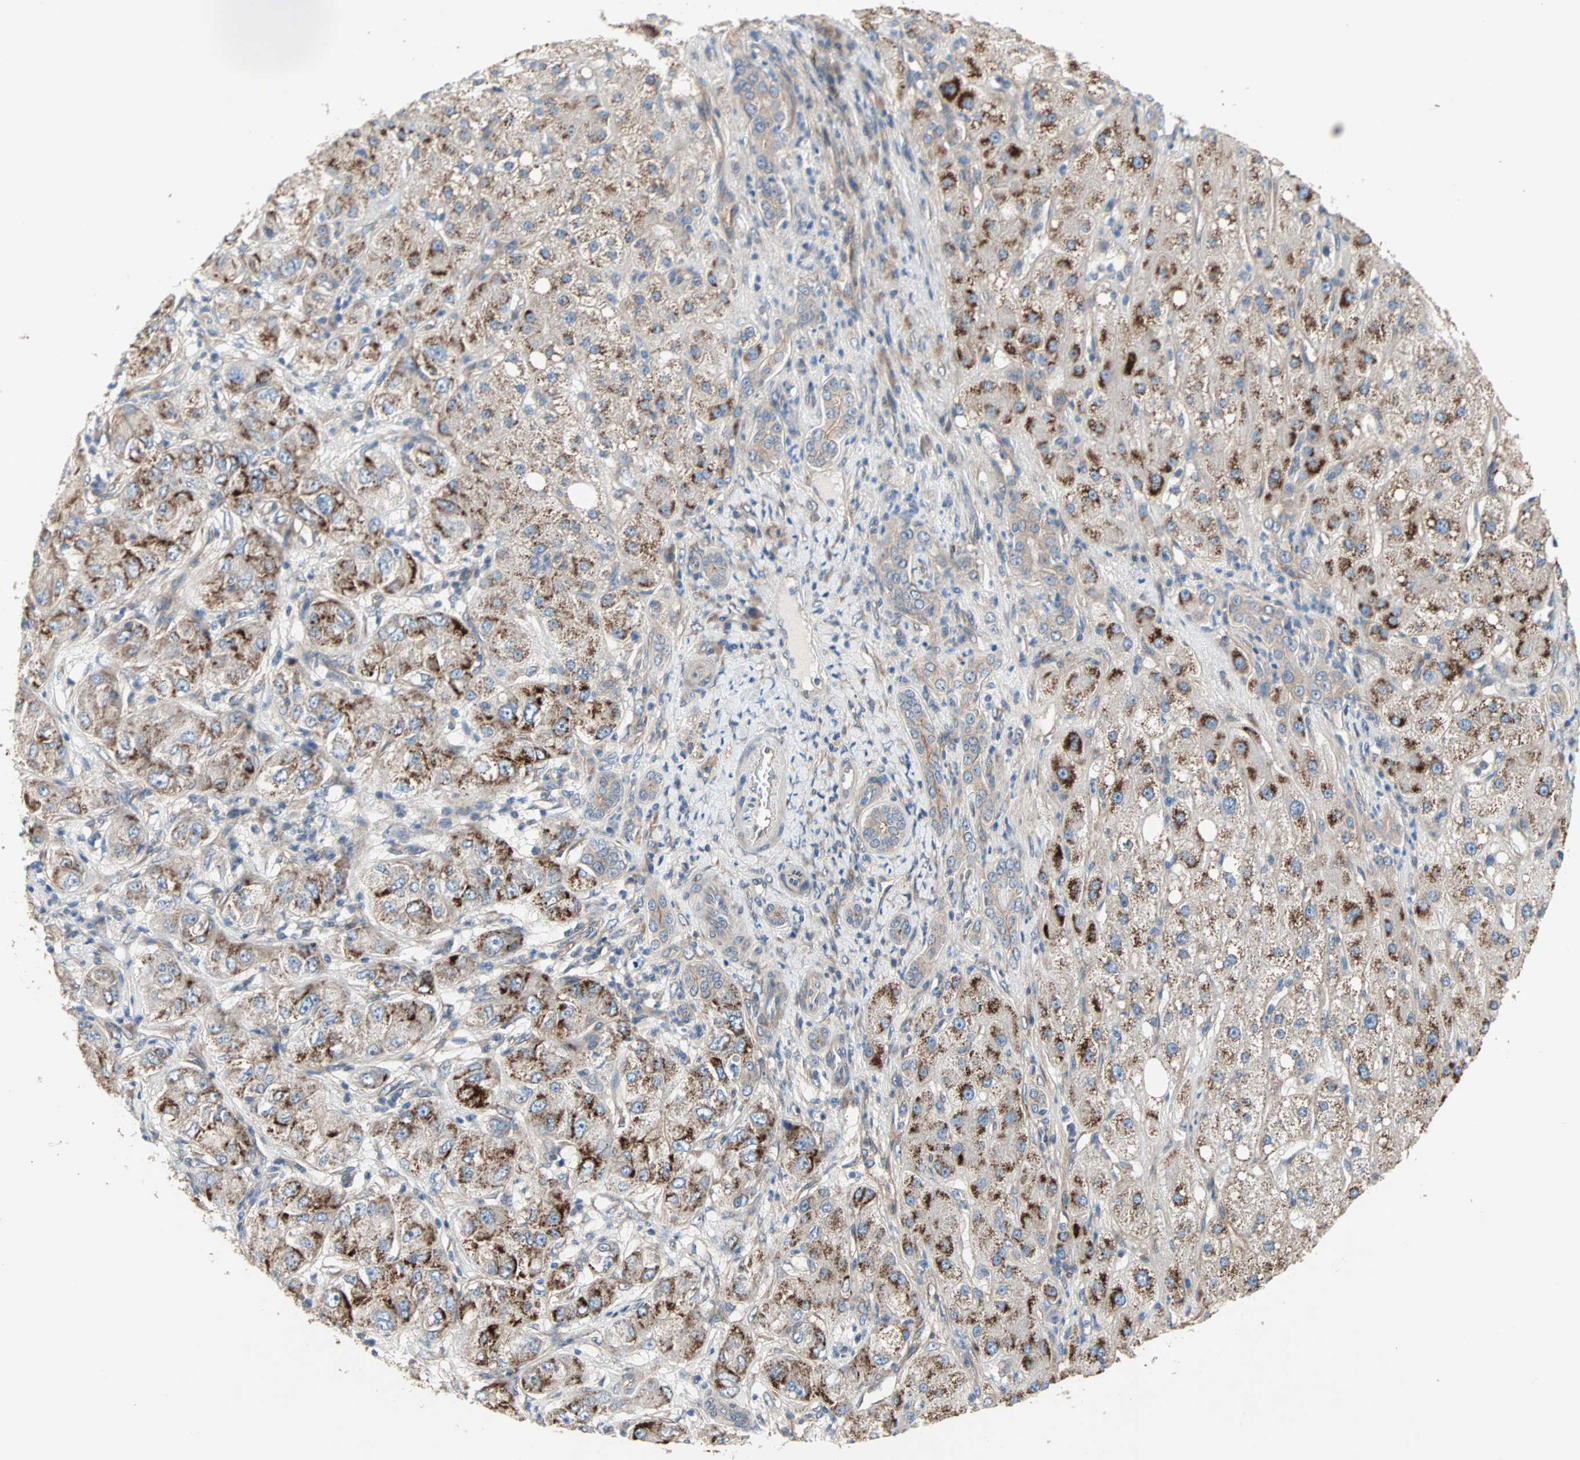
{"staining": {"intensity": "moderate", "quantity": "25%-75%", "location": "cytoplasmic/membranous"}, "tissue": "liver cancer", "cell_type": "Tumor cells", "image_type": "cancer", "snomed": [{"axis": "morphology", "description": "Carcinoma, Hepatocellular, NOS"}, {"axis": "topography", "description": "Liver"}], "caption": "Immunohistochemical staining of human liver cancer (hepatocellular carcinoma) exhibits moderate cytoplasmic/membranous protein expression in approximately 25%-75% of tumor cells.", "gene": "PDE8A", "patient": {"sex": "male", "age": 80}}